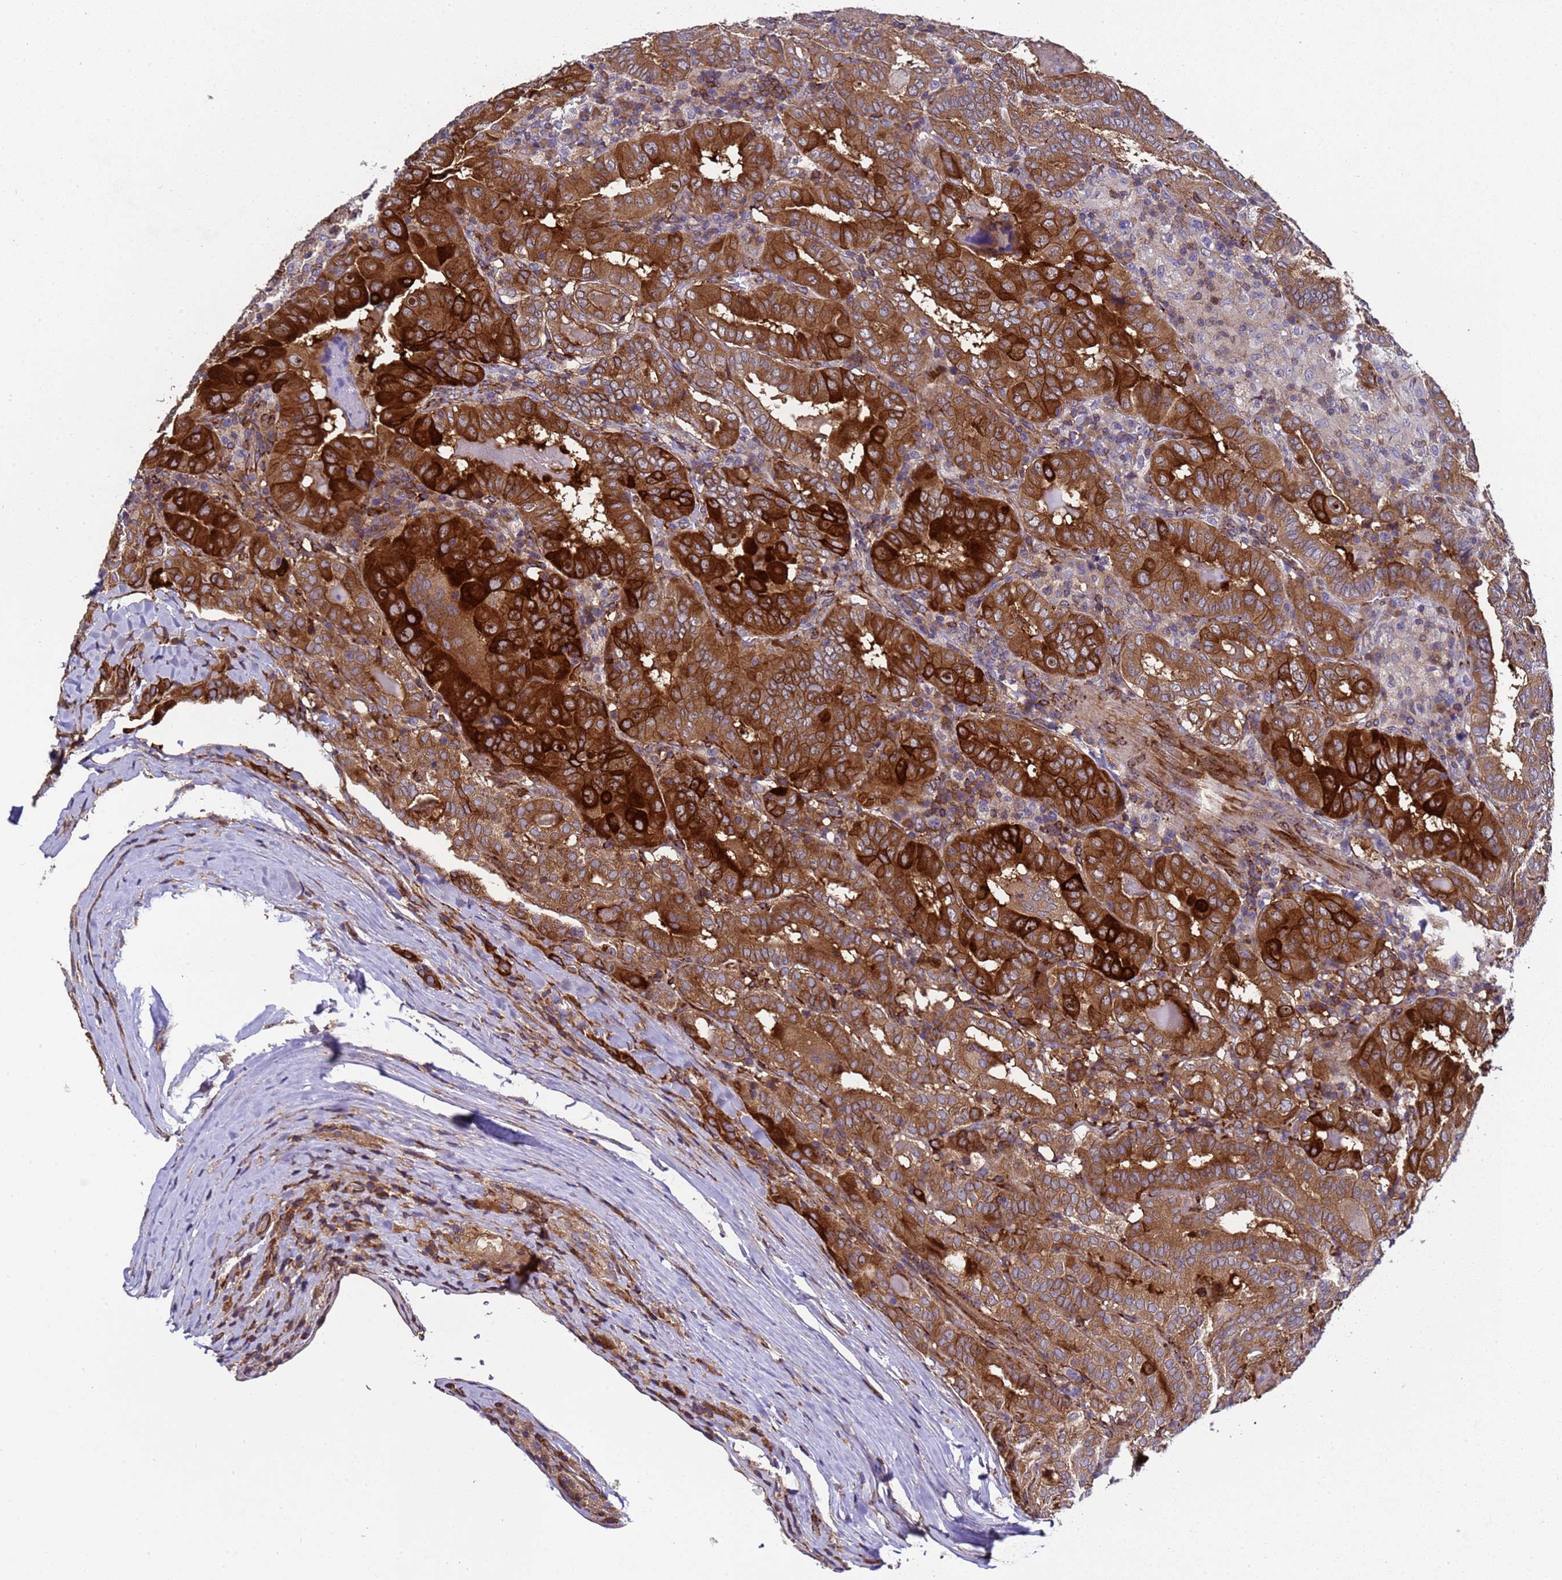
{"staining": {"intensity": "strong", "quantity": ">75%", "location": "cytoplasmic/membranous"}, "tissue": "thyroid cancer", "cell_type": "Tumor cells", "image_type": "cancer", "snomed": [{"axis": "morphology", "description": "Papillary adenocarcinoma, NOS"}, {"axis": "topography", "description": "Thyroid gland"}], "caption": "Brown immunohistochemical staining in thyroid papillary adenocarcinoma shows strong cytoplasmic/membranous expression in about >75% of tumor cells.", "gene": "MOCS1", "patient": {"sex": "female", "age": 72}}